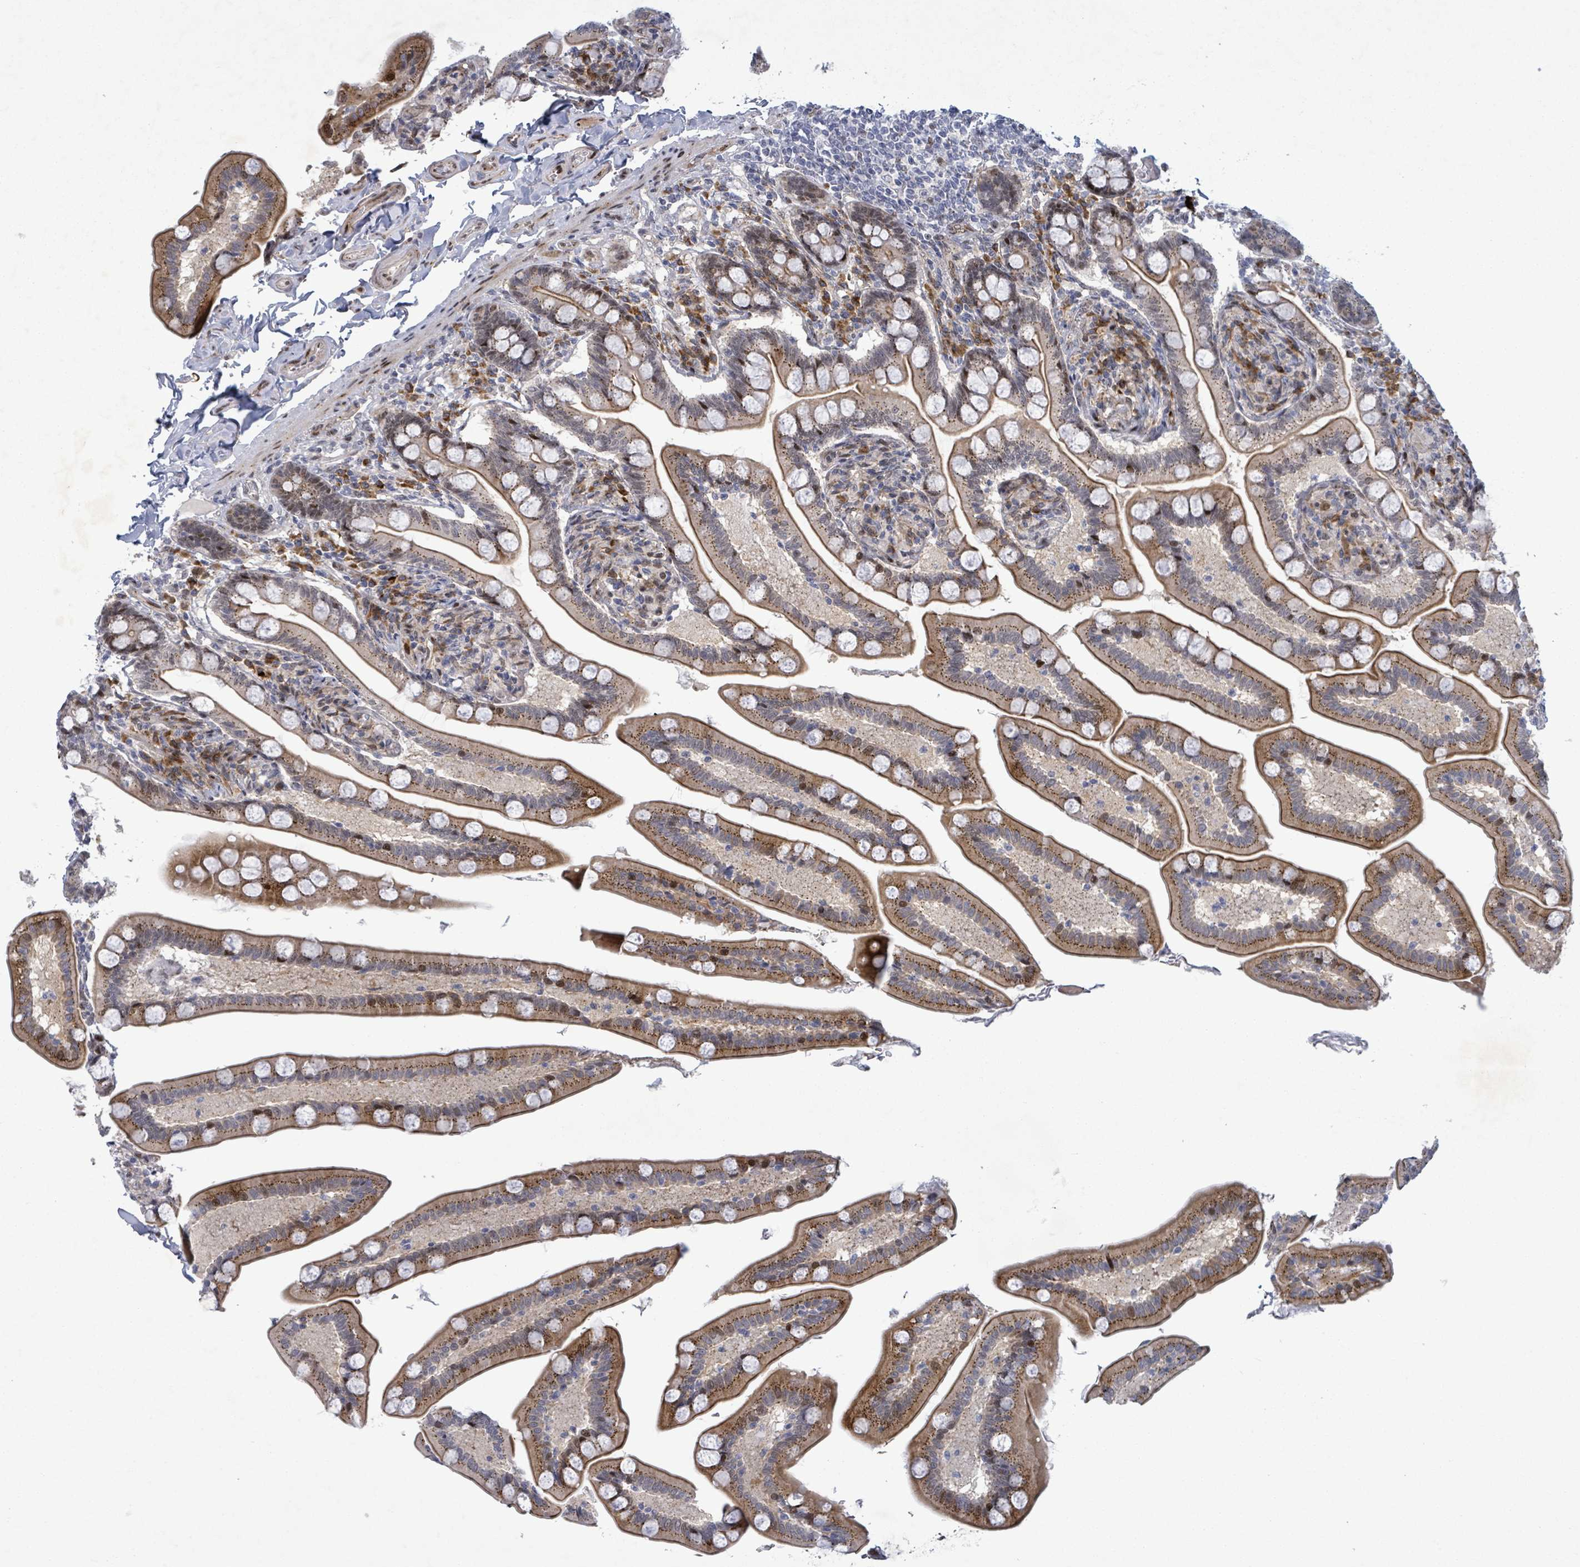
{"staining": {"intensity": "moderate", "quantity": "<25%", "location": "cytoplasmic/membranous"}, "tissue": "small intestine", "cell_type": "Glandular cells", "image_type": "normal", "snomed": [{"axis": "morphology", "description": "Normal tissue, NOS"}, {"axis": "topography", "description": "Small intestine"}], "caption": "Protein expression analysis of unremarkable human small intestine reveals moderate cytoplasmic/membranous positivity in approximately <25% of glandular cells. (DAB = brown stain, brightfield microscopy at high magnification).", "gene": "TUSC1", "patient": {"sex": "female", "age": 64}}